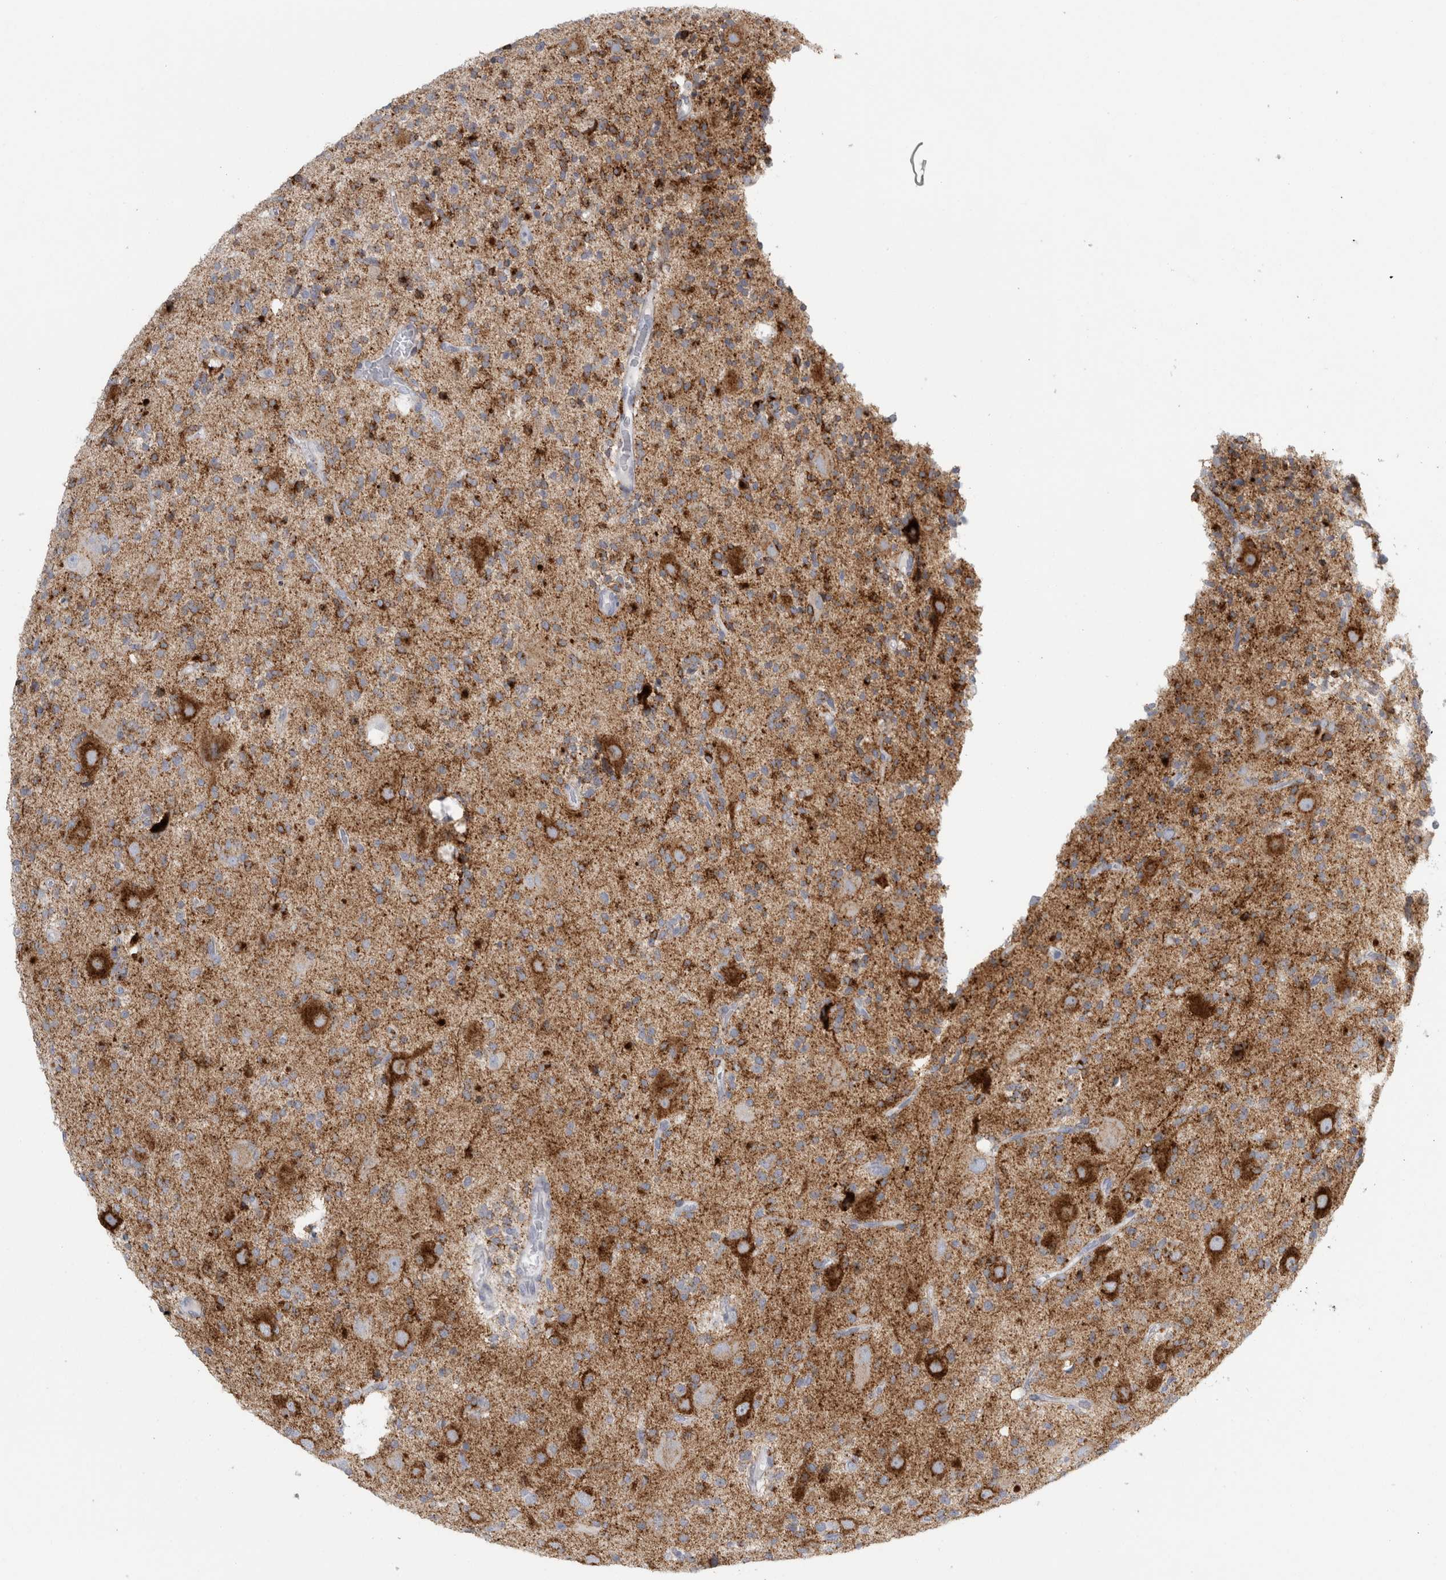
{"staining": {"intensity": "strong", "quantity": "25%-75%", "location": "cytoplasmic/membranous"}, "tissue": "glioma", "cell_type": "Tumor cells", "image_type": "cancer", "snomed": [{"axis": "morphology", "description": "Glioma, malignant, High grade"}, {"axis": "topography", "description": "Brain"}], "caption": "High-magnification brightfield microscopy of high-grade glioma (malignant) stained with DAB (3,3'-diaminobenzidine) (brown) and counterstained with hematoxylin (blue). tumor cells exhibit strong cytoplasmic/membranous staining is appreciated in about25%-75% of cells.", "gene": "CPE", "patient": {"sex": "male", "age": 34}}